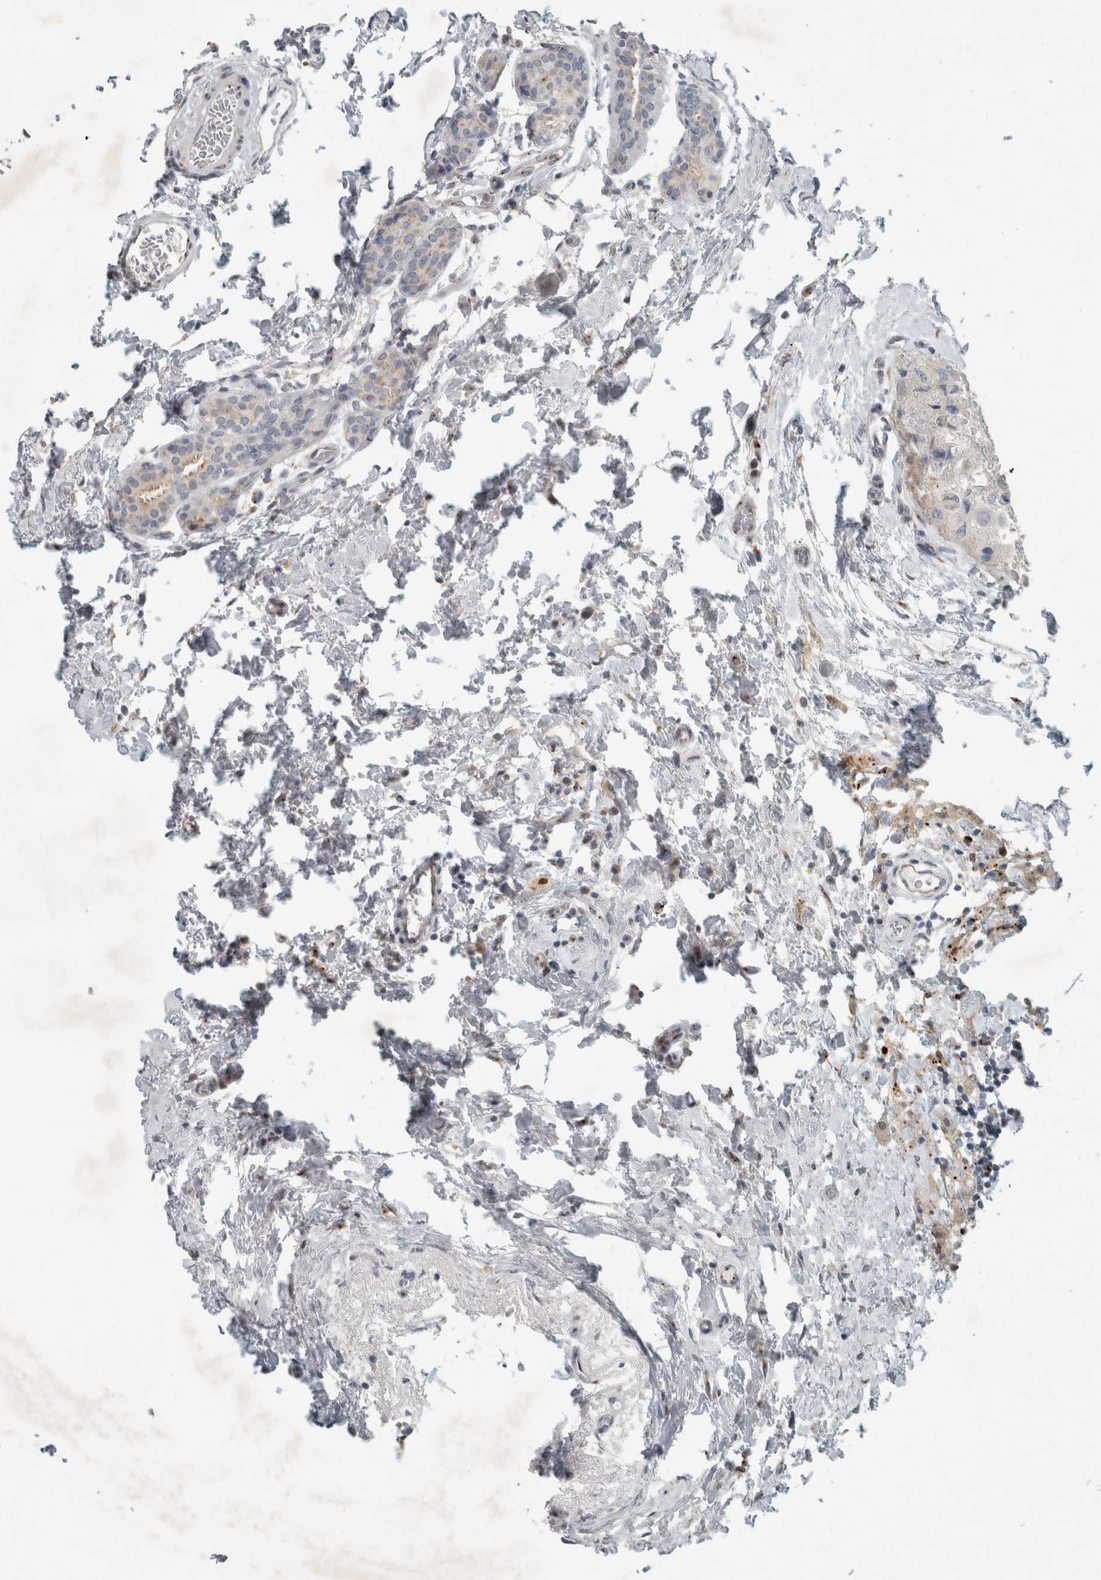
{"staining": {"intensity": "weak", "quantity": "<25%", "location": "cytoplasmic/membranous"}, "tissue": "breast cancer", "cell_type": "Tumor cells", "image_type": "cancer", "snomed": [{"axis": "morphology", "description": "Duct carcinoma"}, {"axis": "topography", "description": "Breast"}], "caption": "High magnification brightfield microscopy of breast invasive ductal carcinoma stained with DAB (brown) and counterstained with hematoxylin (blue): tumor cells show no significant staining.", "gene": "KIF1C", "patient": {"sex": "female", "age": 62}}